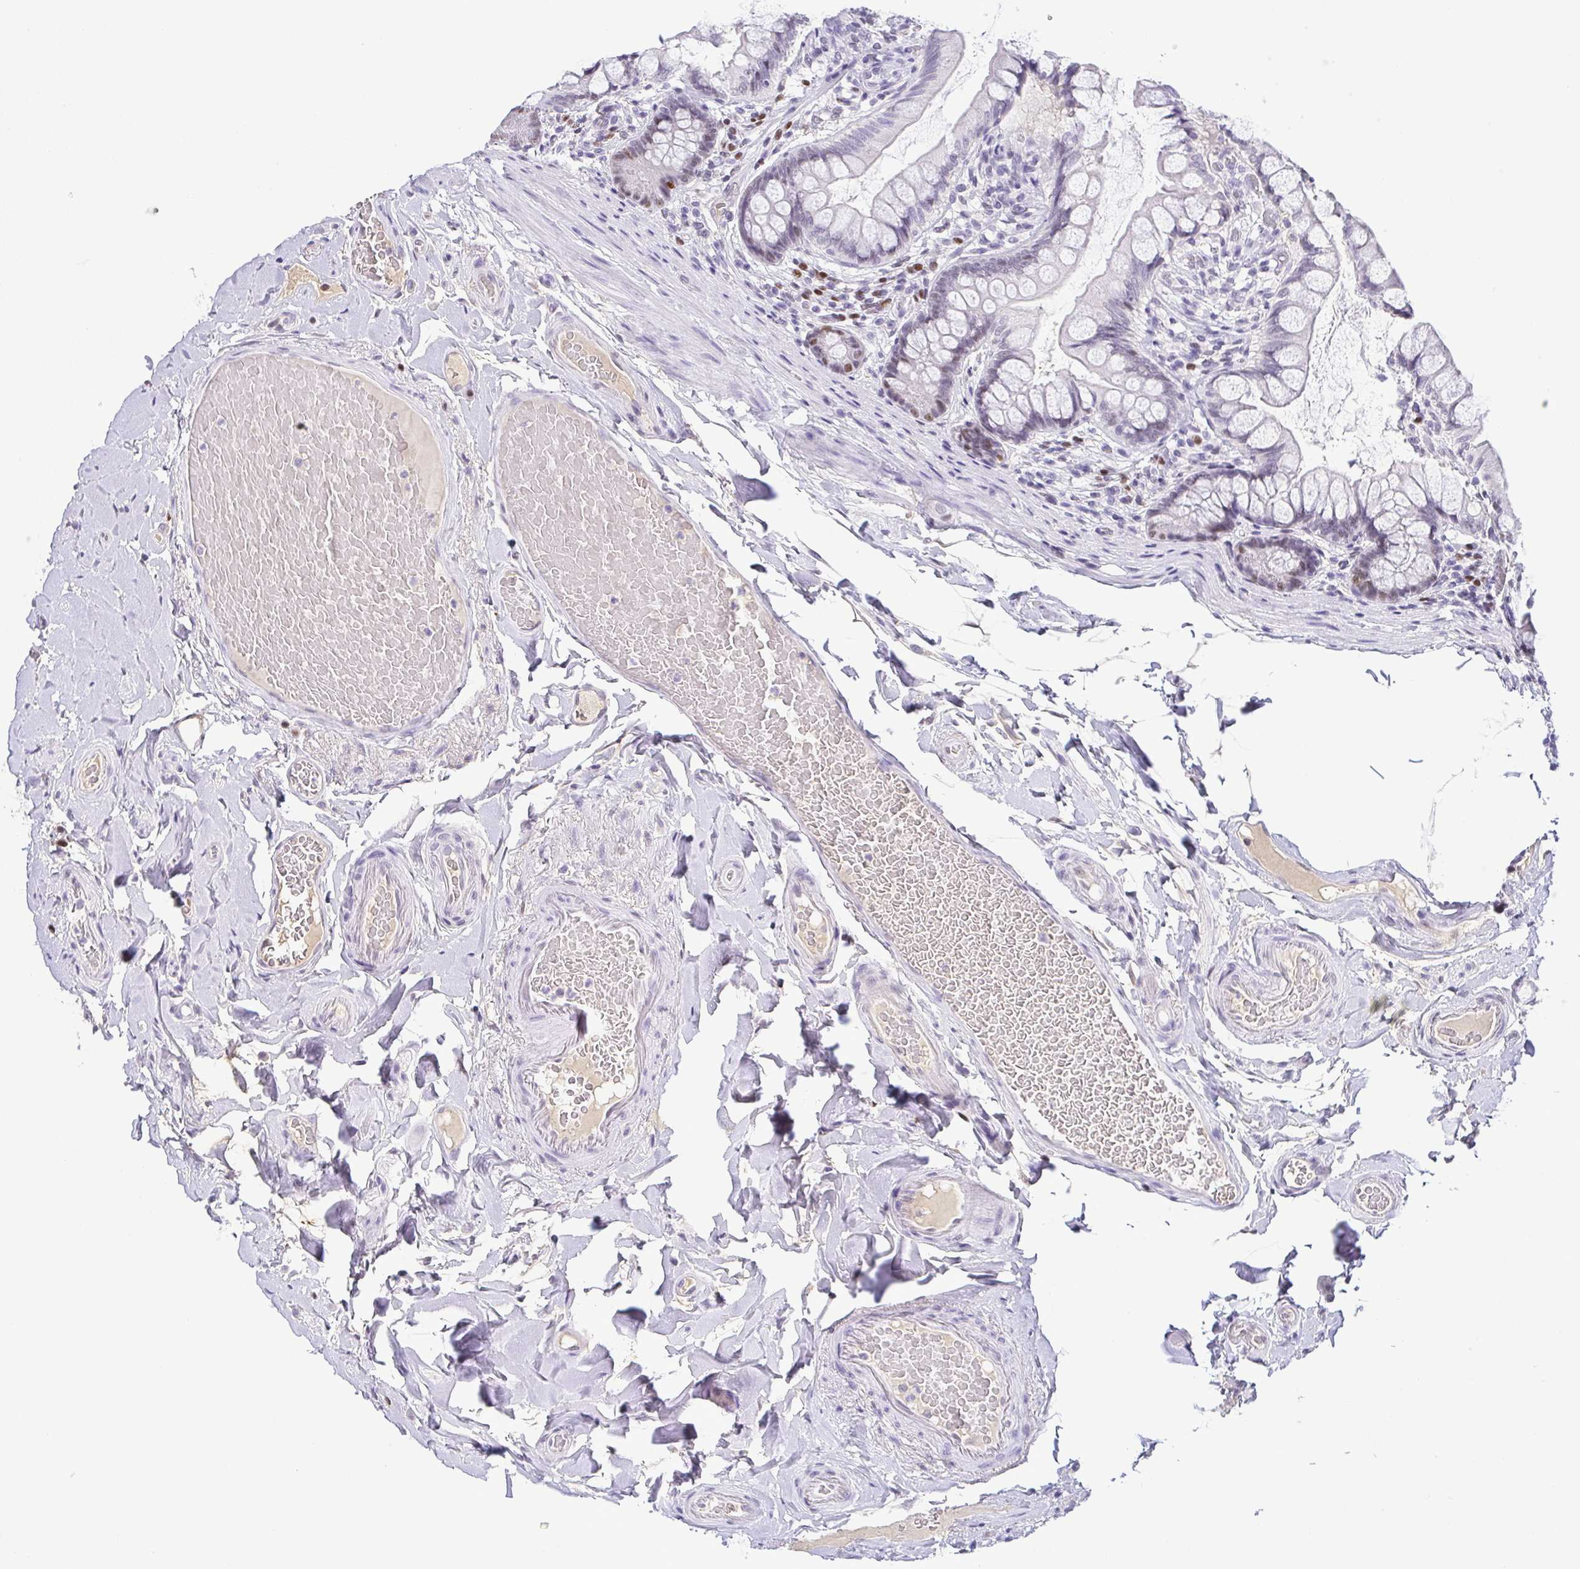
{"staining": {"intensity": "weak", "quantity": "<25%", "location": "nuclear"}, "tissue": "small intestine", "cell_type": "Glandular cells", "image_type": "normal", "snomed": [{"axis": "morphology", "description": "Normal tissue, NOS"}, {"axis": "topography", "description": "Small intestine"}], "caption": "High power microscopy image of an immunohistochemistry photomicrograph of normal small intestine, revealing no significant positivity in glandular cells. (Brightfield microscopy of DAB immunohistochemistry (IHC) at high magnification).", "gene": "TCF3", "patient": {"sex": "male", "age": 70}}